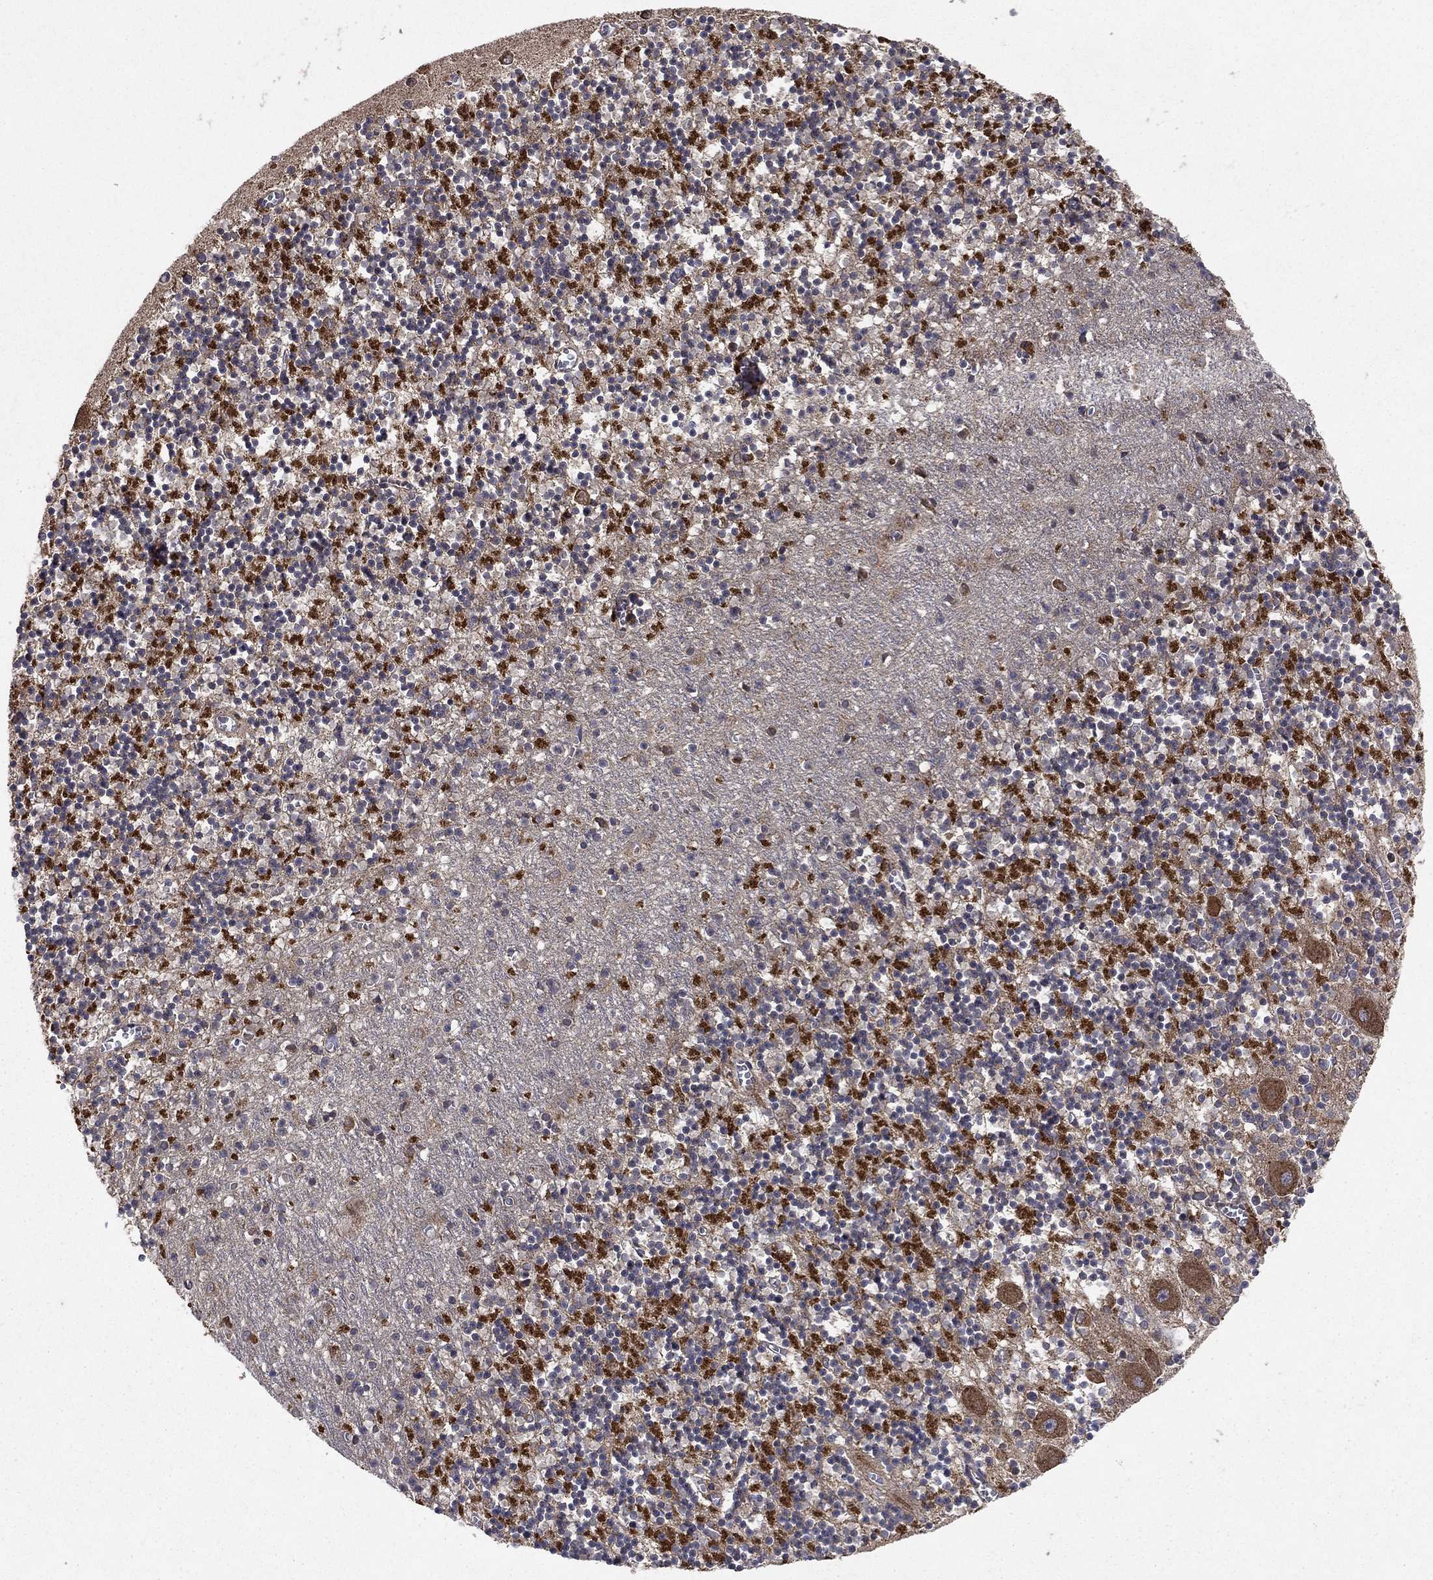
{"staining": {"intensity": "negative", "quantity": "none", "location": "none"}, "tissue": "cerebellum", "cell_type": "Cells in granular layer", "image_type": "normal", "snomed": [{"axis": "morphology", "description": "Normal tissue, NOS"}, {"axis": "topography", "description": "Cerebellum"}], "caption": "An immunohistochemistry (IHC) image of unremarkable cerebellum is shown. There is no staining in cells in granular layer of cerebellum.", "gene": "BABAM2", "patient": {"sex": "female", "age": 64}}